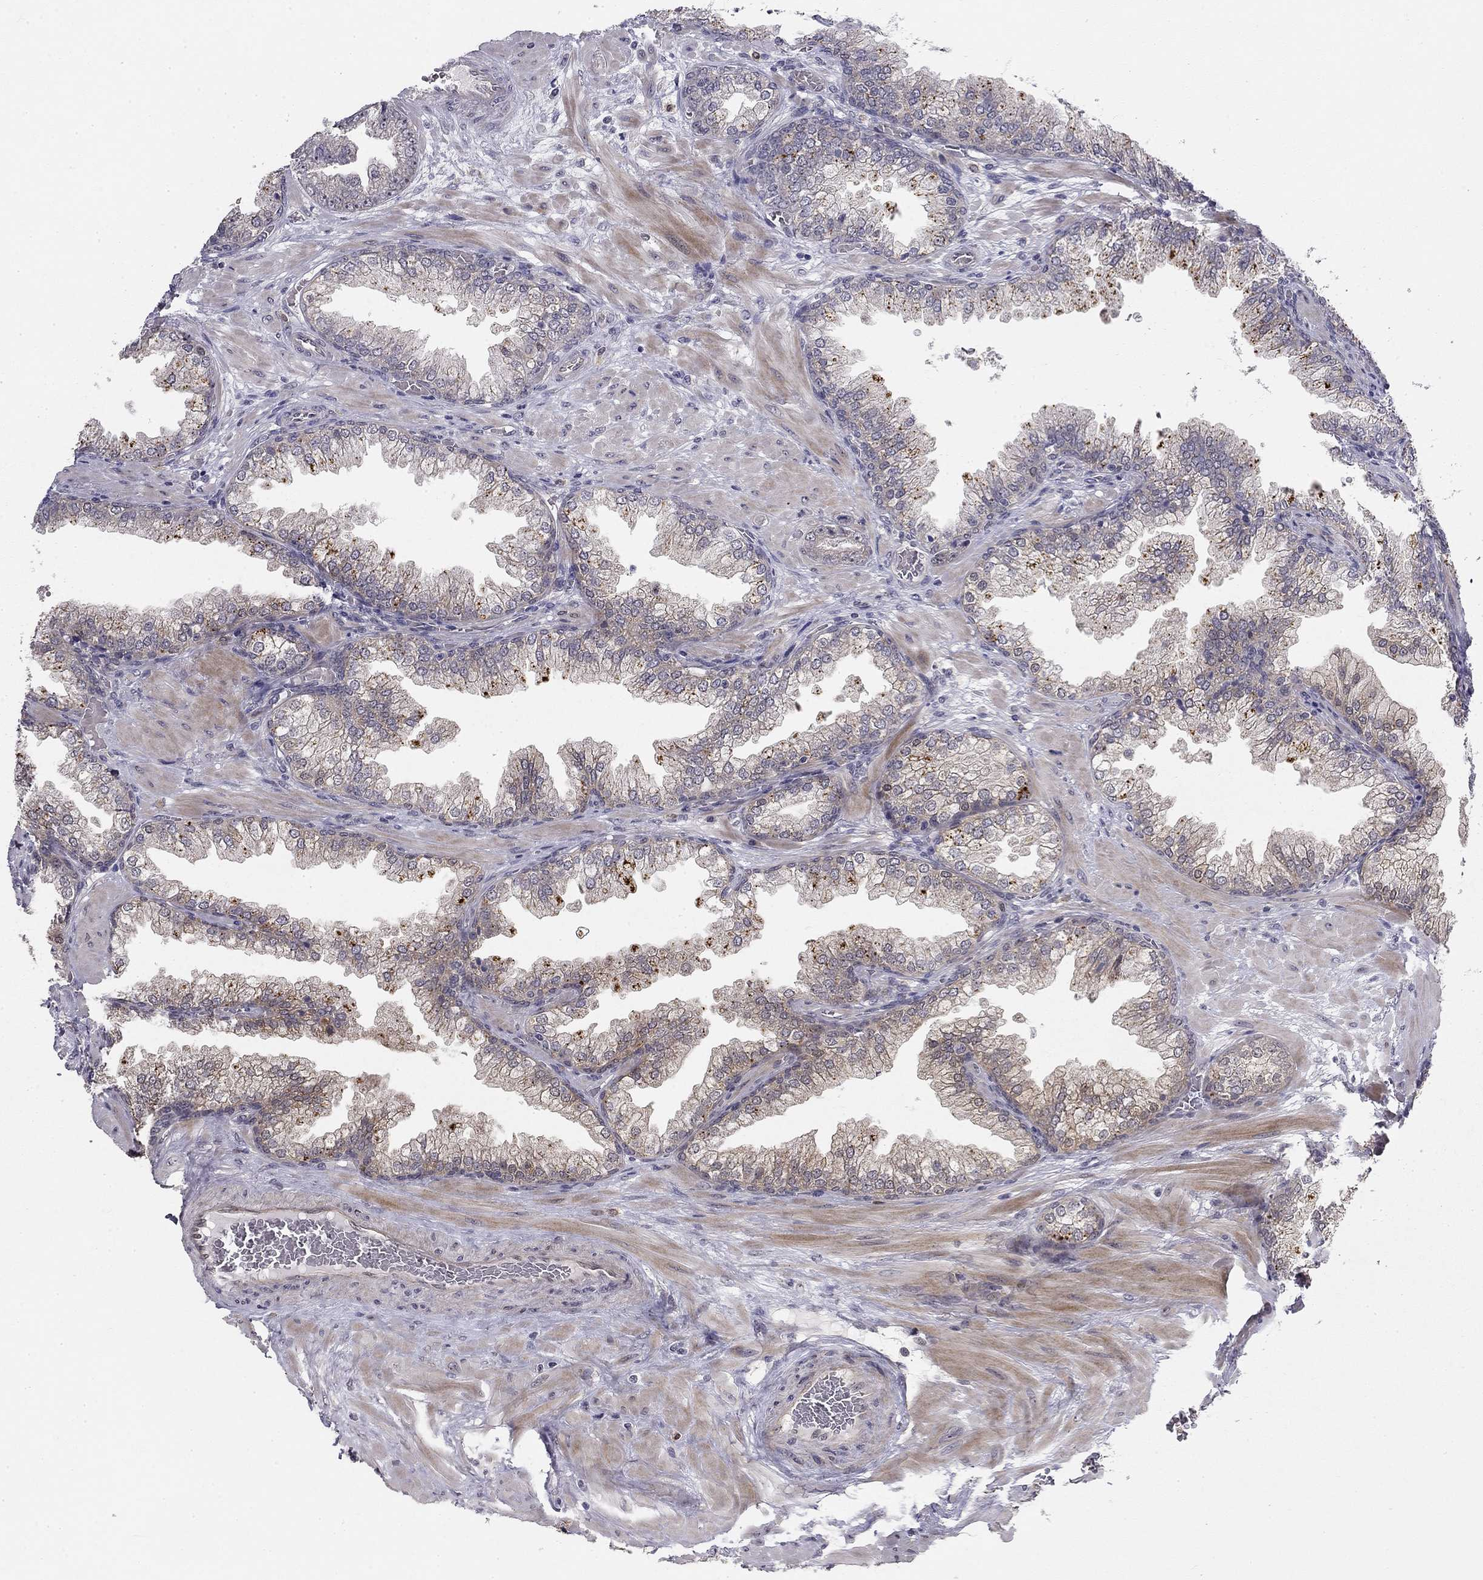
{"staining": {"intensity": "negative", "quantity": "none", "location": "none"}, "tissue": "prostate cancer", "cell_type": "Tumor cells", "image_type": "cancer", "snomed": [{"axis": "morphology", "description": "Adenocarcinoma, Low grade"}, {"axis": "topography", "description": "Prostate"}], "caption": "A high-resolution micrograph shows immunohistochemistry (IHC) staining of prostate cancer (low-grade adenocarcinoma), which shows no significant positivity in tumor cells. The staining is performed using DAB (3,3'-diaminobenzidine) brown chromogen with nuclei counter-stained in using hematoxylin.", "gene": "STXBP6", "patient": {"sex": "male", "age": 57}}